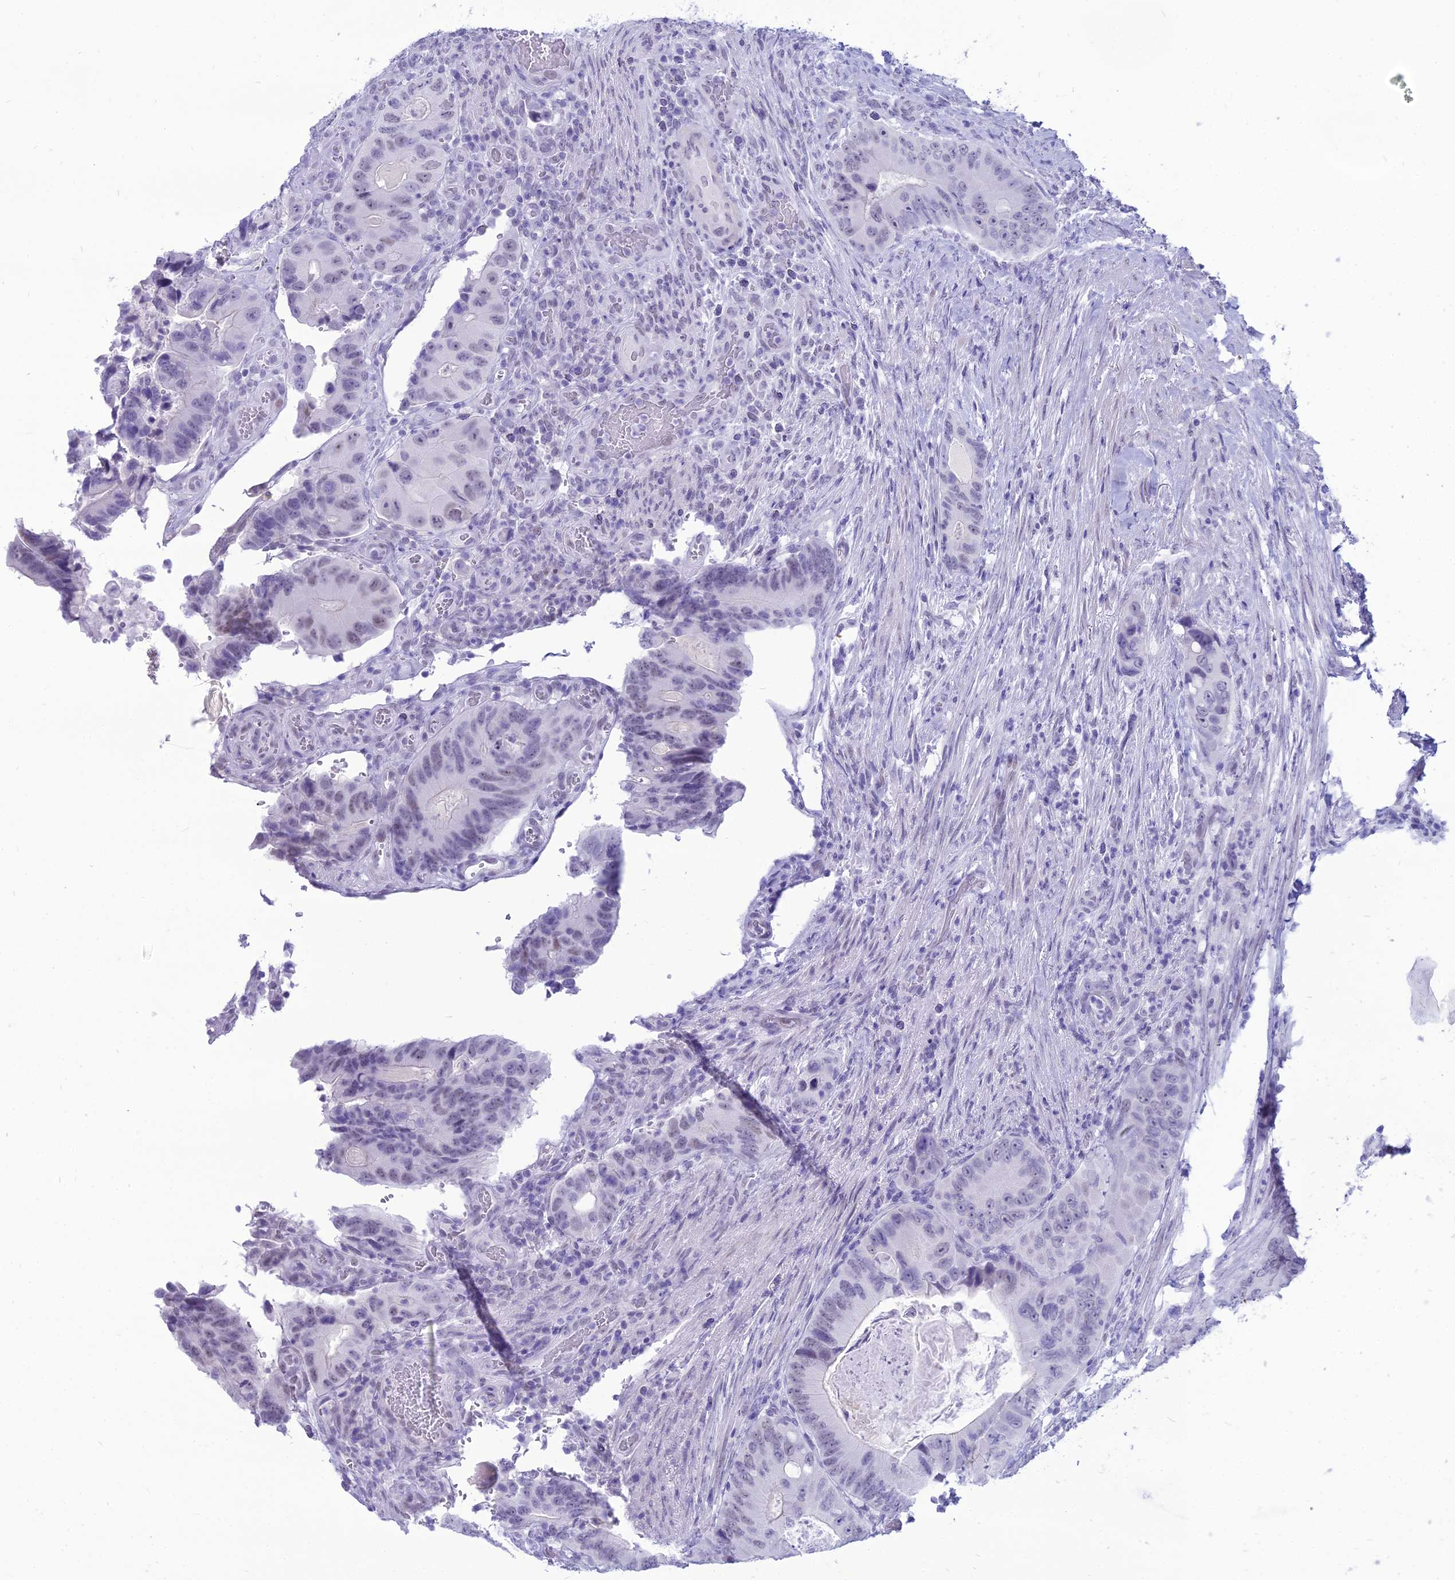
{"staining": {"intensity": "weak", "quantity": "<25%", "location": "nuclear"}, "tissue": "colorectal cancer", "cell_type": "Tumor cells", "image_type": "cancer", "snomed": [{"axis": "morphology", "description": "Adenocarcinoma, NOS"}, {"axis": "topography", "description": "Colon"}], "caption": "Immunohistochemistry (IHC) image of neoplastic tissue: human adenocarcinoma (colorectal) stained with DAB (3,3'-diaminobenzidine) shows no significant protein positivity in tumor cells.", "gene": "DHX40", "patient": {"sex": "male", "age": 84}}